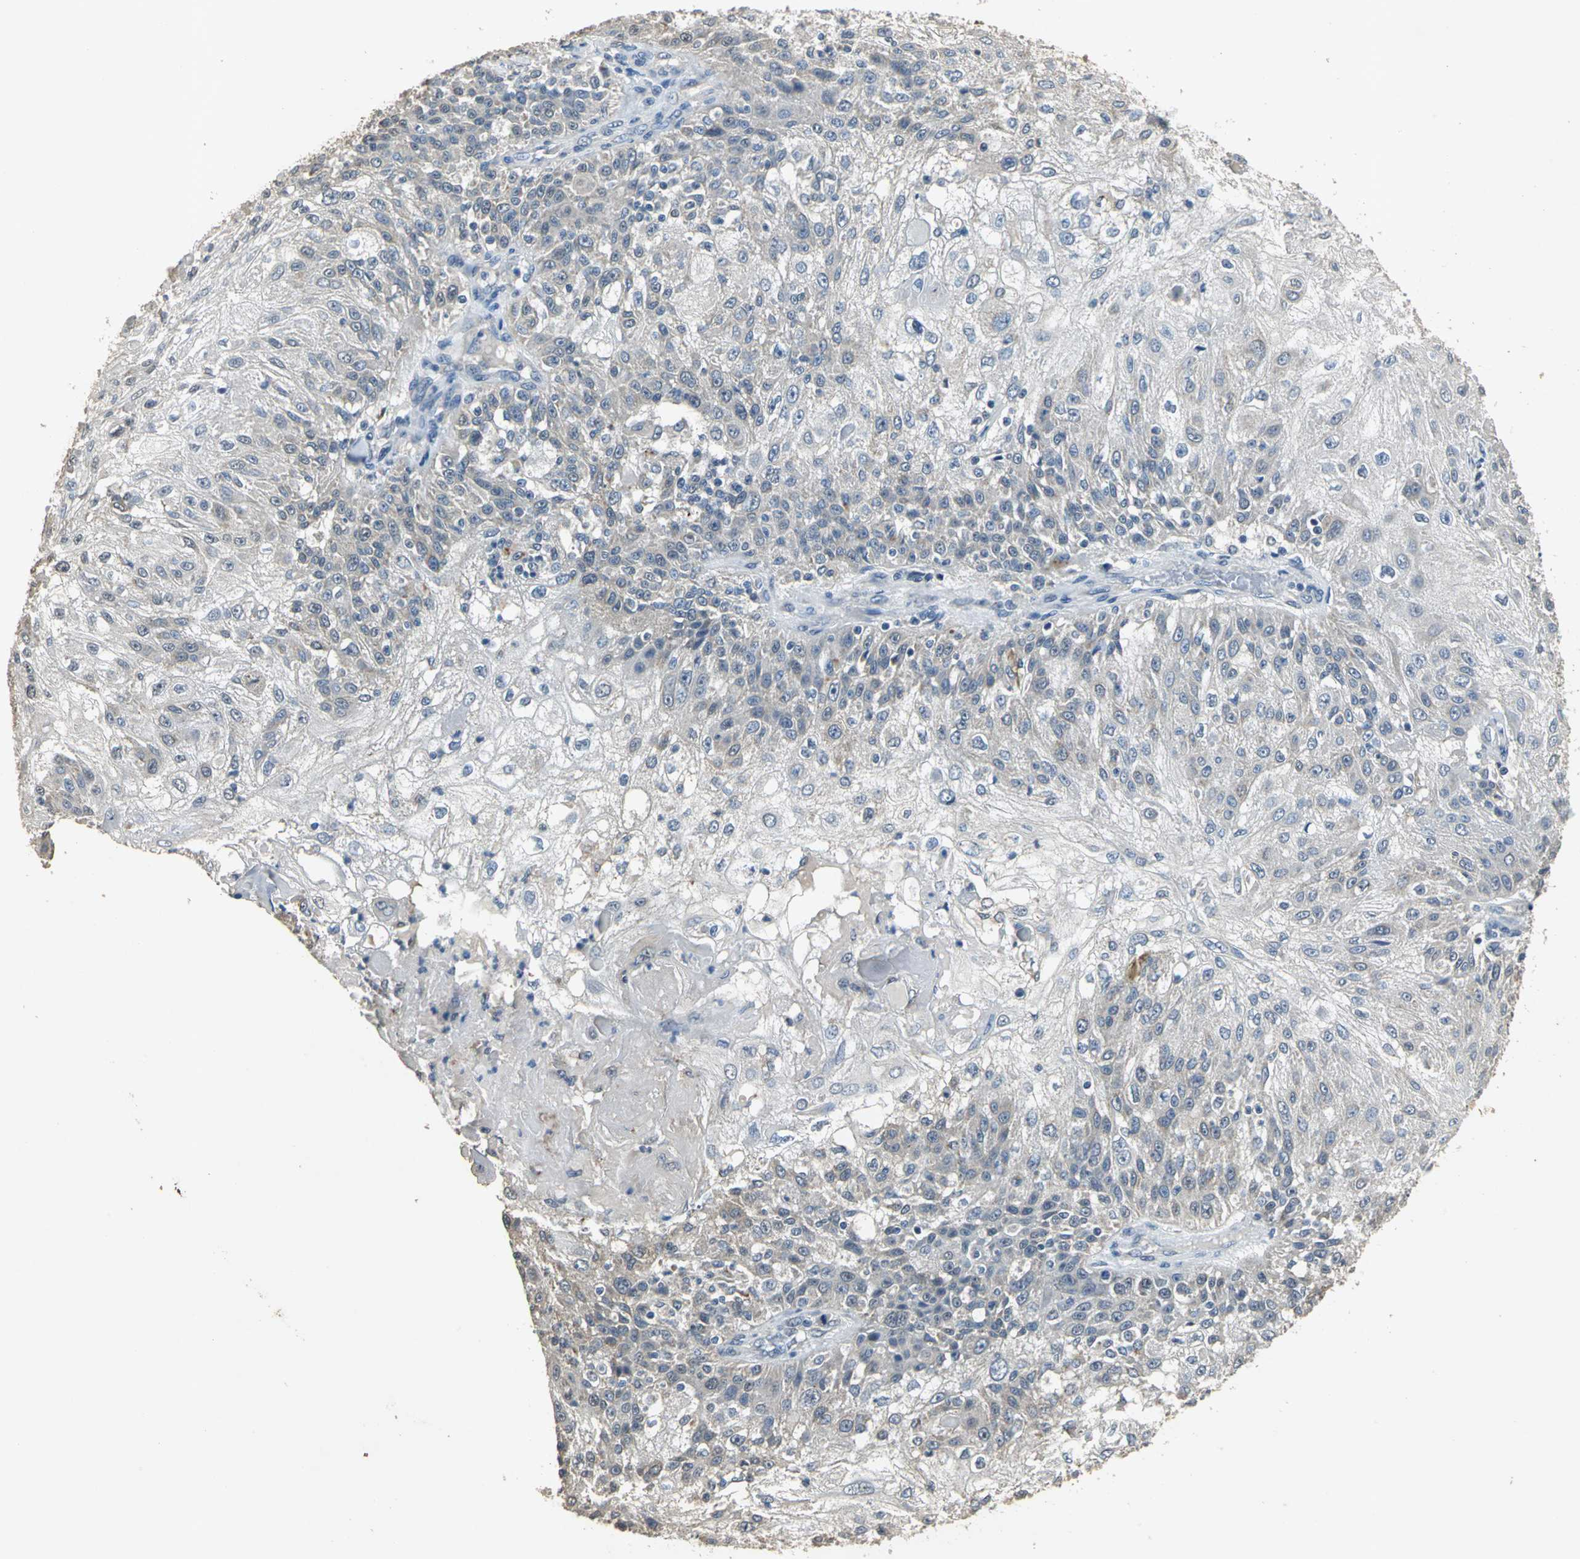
{"staining": {"intensity": "weak", "quantity": "25%-75%", "location": "cytoplasmic/membranous"}, "tissue": "skin cancer", "cell_type": "Tumor cells", "image_type": "cancer", "snomed": [{"axis": "morphology", "description": "Normal tissue, NOS"}, {"axis": "morphology", "description": "Squamous cell carcinoma, NOS"}, {"axis": "topography", "description": "Skin"}], "caption": "Human skin squamous cell carcinoma stained for a protein (brown) exhibits weak cytoplasmic/membranous positive staining in approximately 25%-75% of tumor cells.", "gene": "OCLN", "patient": {"sex": "female", "age": 83}}